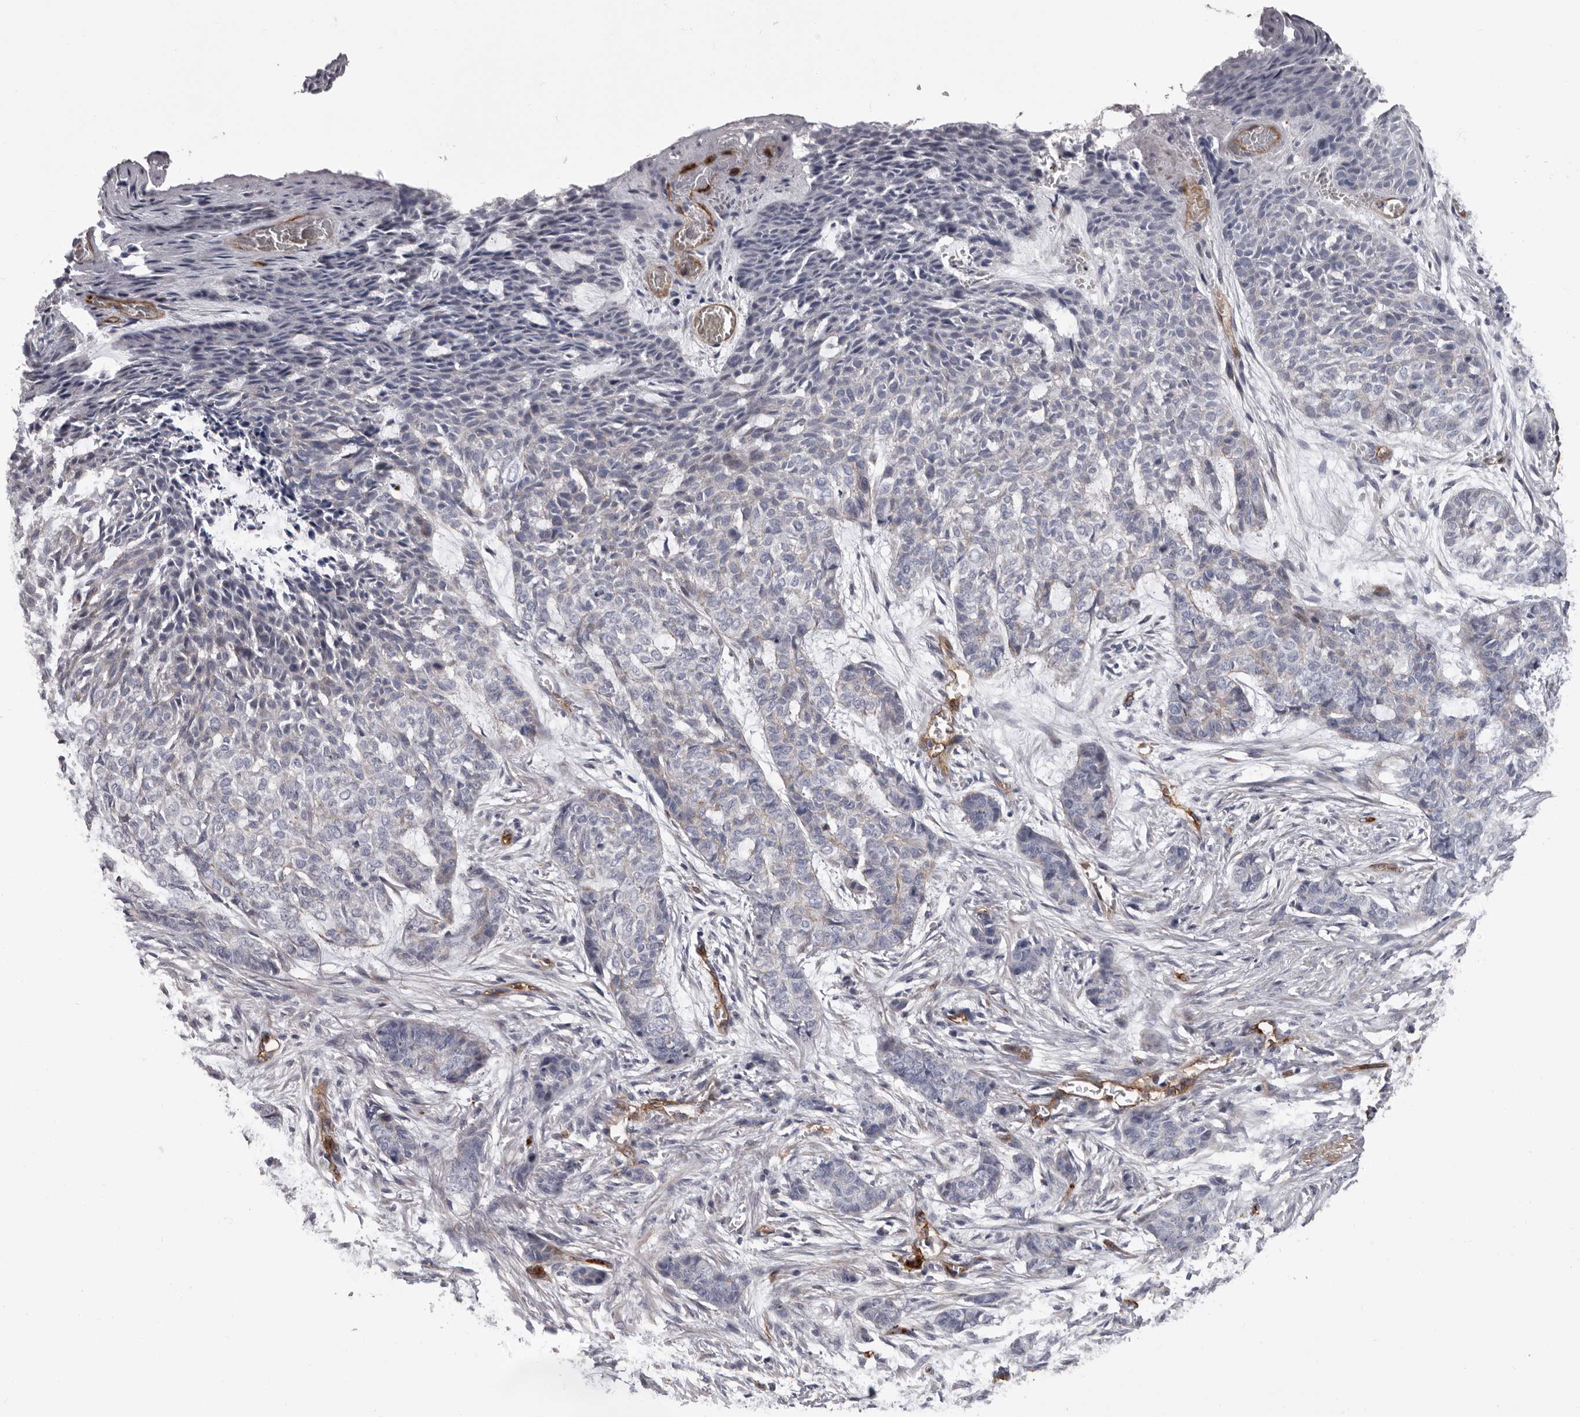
{"staining": {"intensity": "negative", "quantity": "none", "location": "none"}, "tissue": "skin cancer", "cell_type": "Tumor cells", "image_type": "cancer", "snomed": [{"axis": "morphology", "description": "Basal cell carcinoma"}, {"axis": "topography", "description": "Skin"}], "caption": "A micrograph of human skin cancer (basal cell carcinoma) is negative for staining in tumor cells.", "gene": "ADGRL4", "patient": {"sex": "female", "age": 64}}